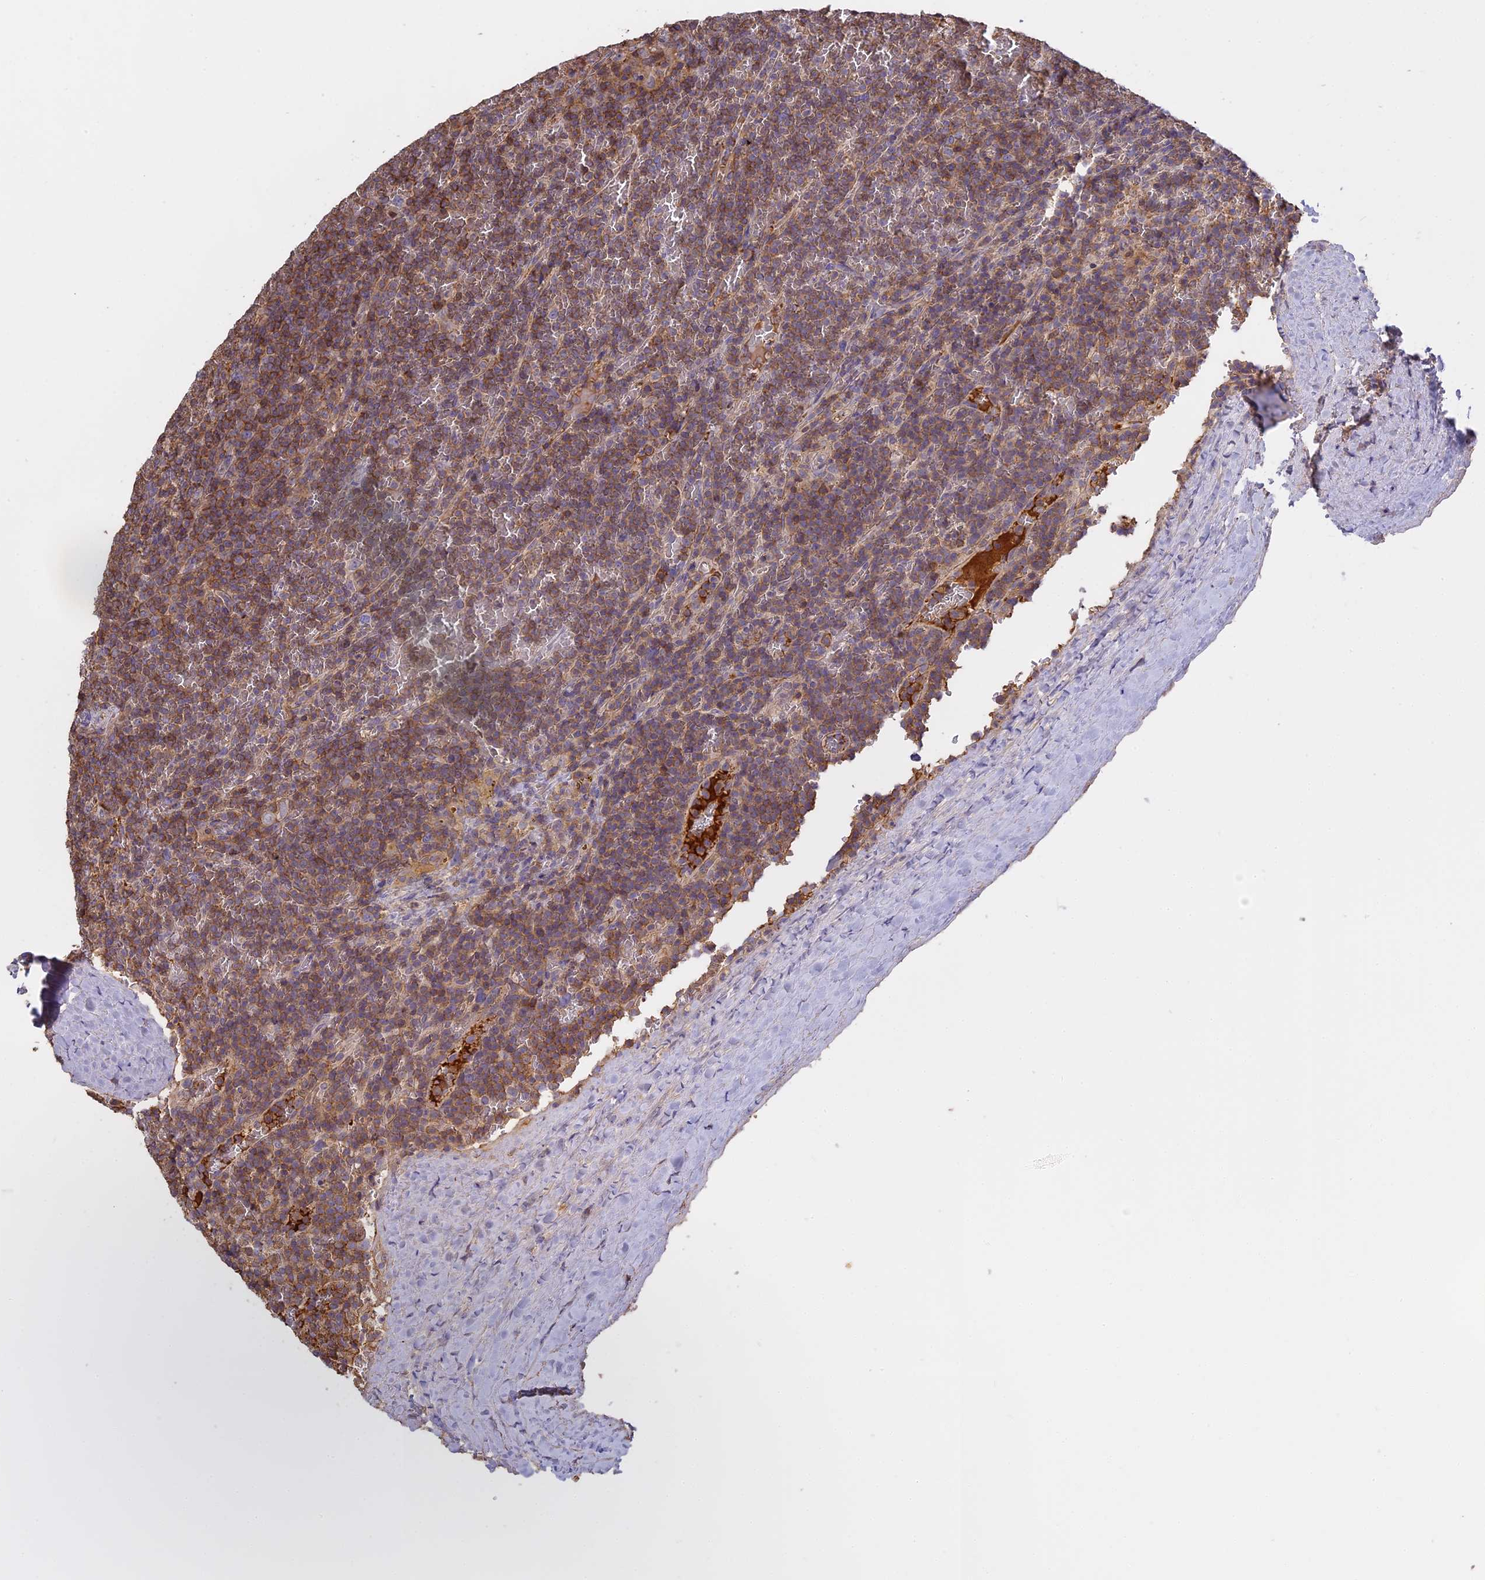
{"staining": {"intensity": "weak", "quantity": "25%-75%", "location": "cytoplasmic/membranous"}, "tissue": "lymphoma", "cell_type": "Tumor cells", "image_type": "cancer", "snomed": [{"axis": "morphology", "description": "Malignant lymphoma, non-Hodgkin's type, Low grade"}, {"axis": "topography", "description": "Spleen"}], "caption": "Immunohistochemistry (IHC) of lymphoma demonstrates low levels of weak cytoplasmic/membranous positivity in approximately 25%-75% of tumor cells.", "gene": "CFAP119", "patient": {"sex": "female", "age": 19}}